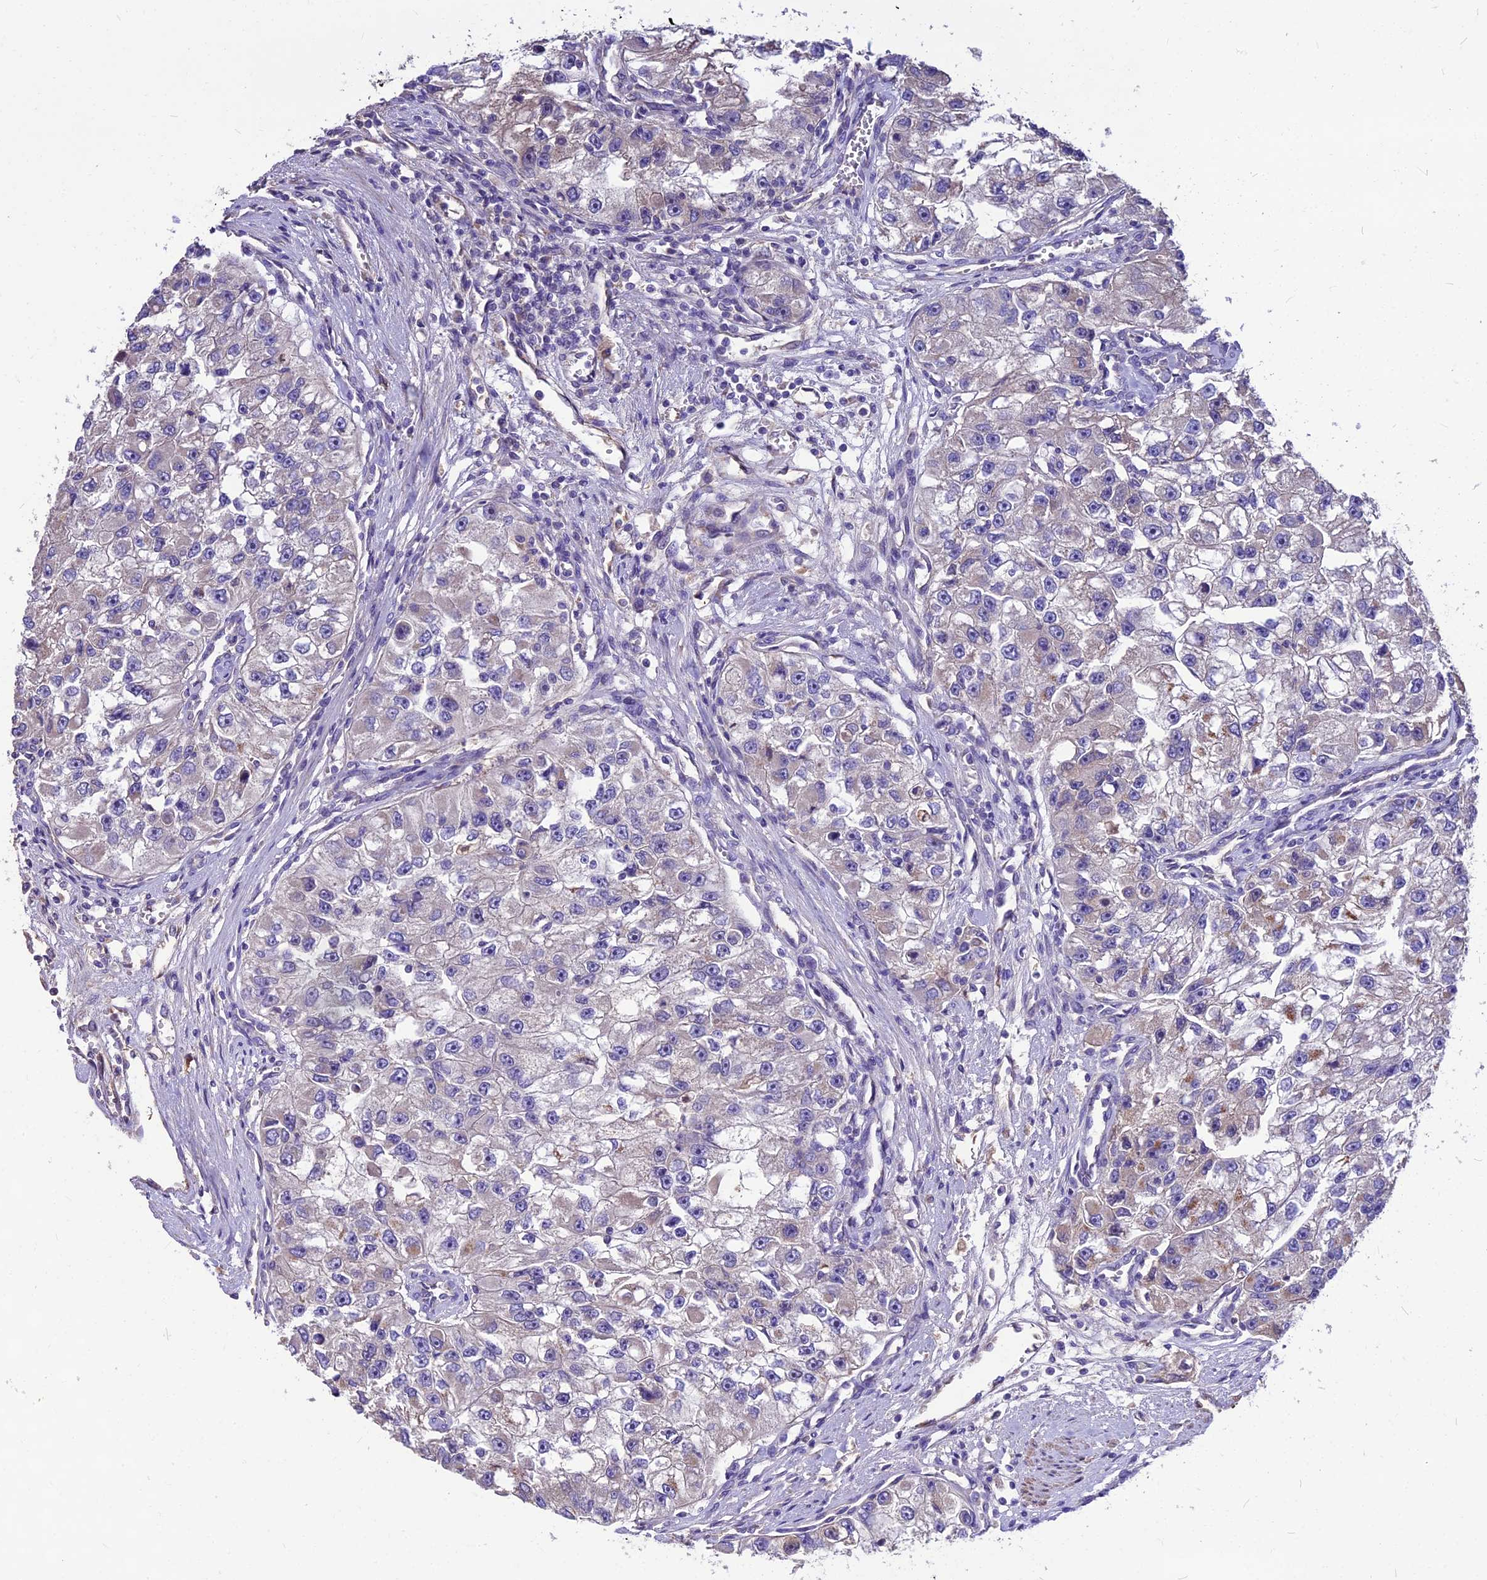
{"staining": {"intensity": "weak", "quantity": "<25%", "location": "cytoplasmic/membranous"}, "tissue": "renal cancer", "cell_type": "Tumor cells", "image_type": "cancer", "snomed": [{"axis": "morphology", "description": "Adenocarcinoma, NOS"}, {"axis": "topography", "description": "Kidney"}], "caption": "A photomicrograph of human renal cancer (adenocarcinoma) is negative for staining in tumor cells.", "gene": "ANO3", "patient": {"sex": "male", "age": 63}}